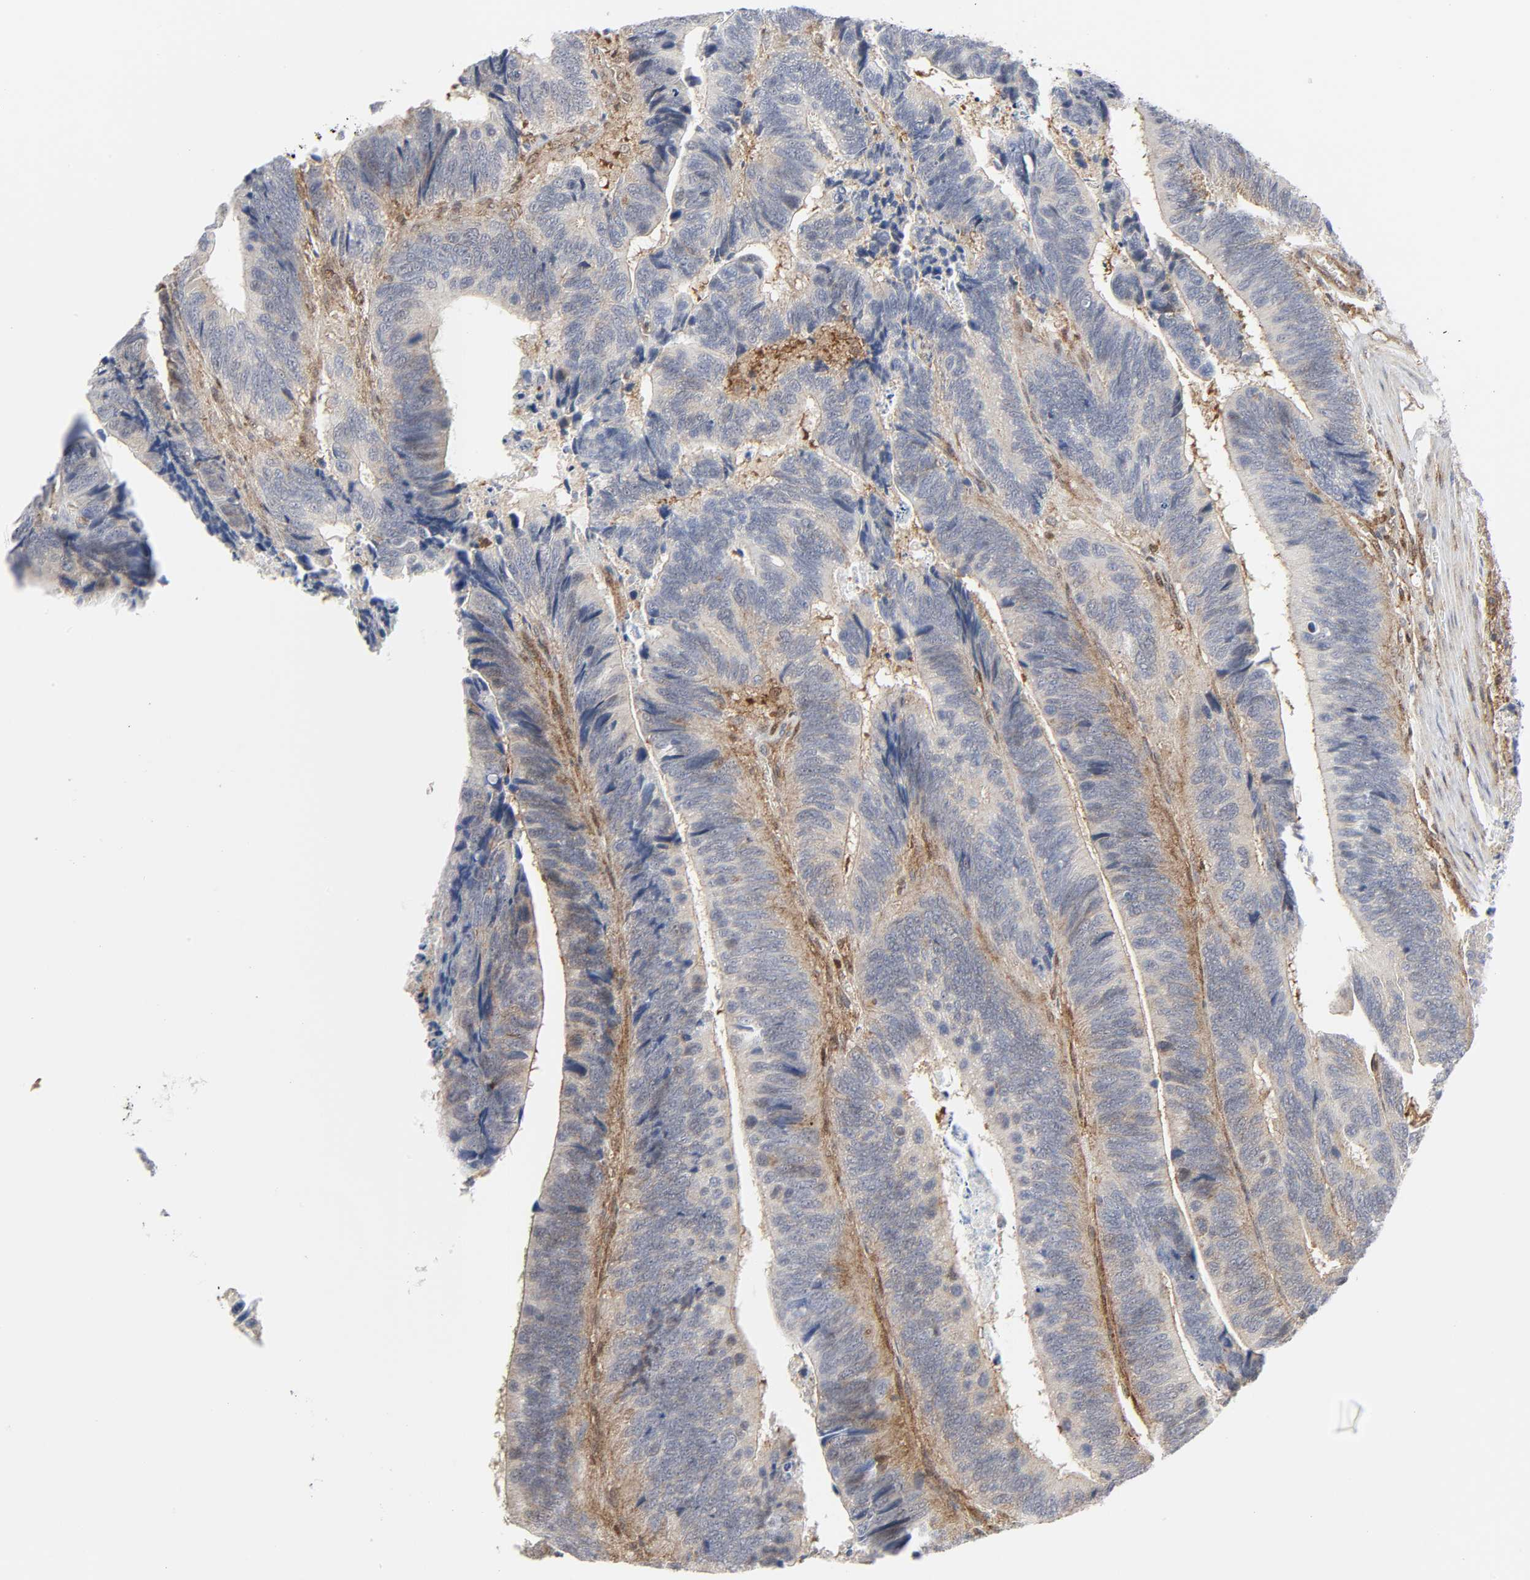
{"staining": {"intensity": "weak", "quantity": "25%-75%", "location": "cytoplasmic/membranous"}, "tissue": "colorectal cancer", "cell_type": "Tumor cells", "image_type": "cancer", "snomed": [{"axis": "morphology", "description": "Adenocarcinoma, NOS"}, {"axis": "topography", "description": "Colon"}], "caption": "Colorectal adenocarcinoma stained with a brown dye exhibits weak cytoplasmic/membranous positive staining in about 25%-75% of tumor cells.", "gene": "MAPK1", "patient": {"sex": "male", "age": 72}}